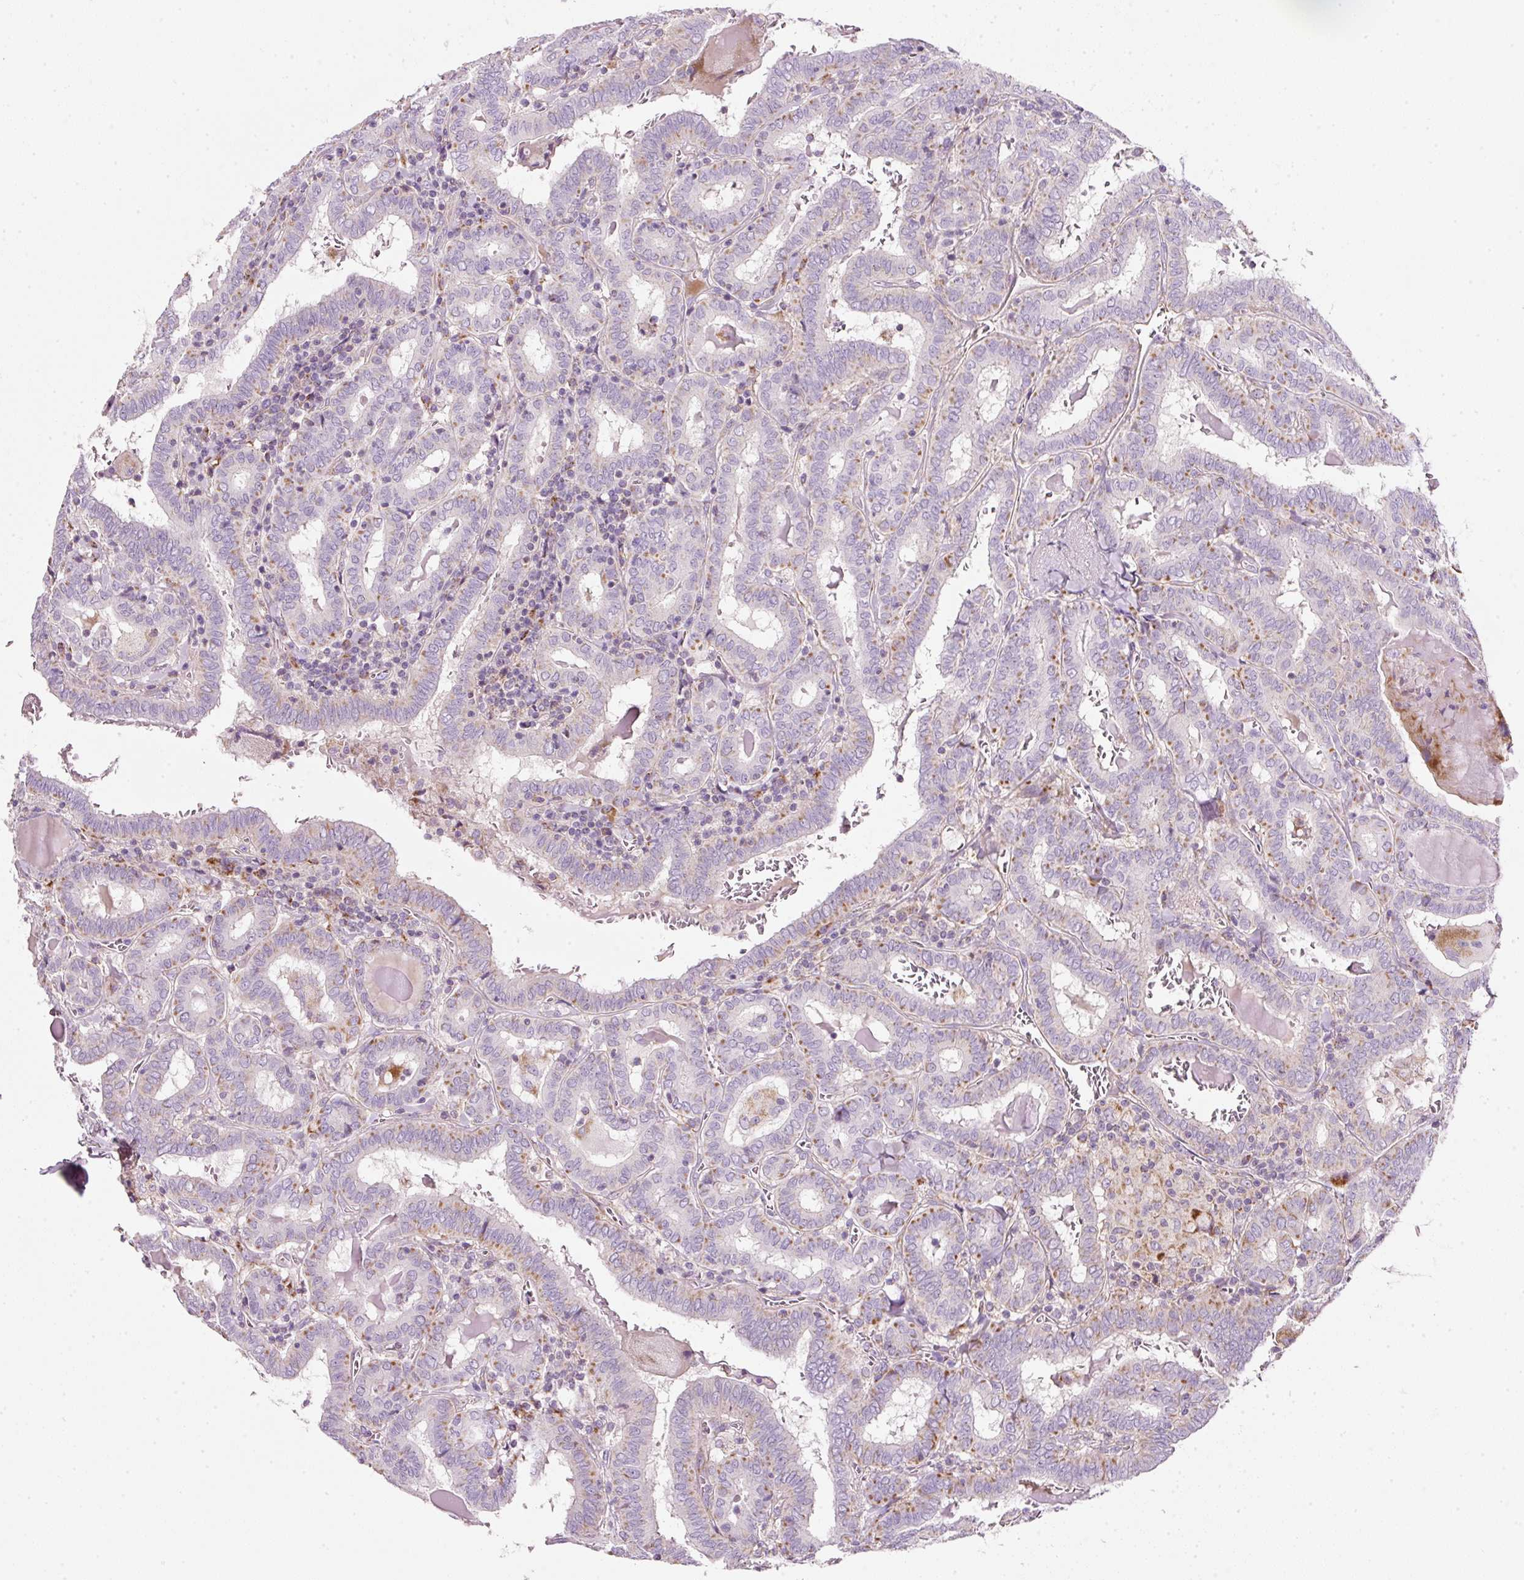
{"staining": {"intensity": "moderate", "quantity": "<25%", "location": "cytoplasmic/membranous"}, "tissue": "thyroid cancer", "cell_type": "Tumor cells", "image_type": "cancer", "snomed": [{"axis": "morphology", "description": "Papillary adenocarcinoma, NOS"}, {"axis": "topography", "description": "Thyroid gland"}], "caption": "Tumor cells show low levels of moderate cytoplasmic/membranous expression in approximately <25% of cells in human papillary adenocarcinoma (thyroid). (DAB = brown stain, brightfield microscopy at high magnification).", "gene": "NDUFA1", "patient": {"sex": "female", "age": 72}}